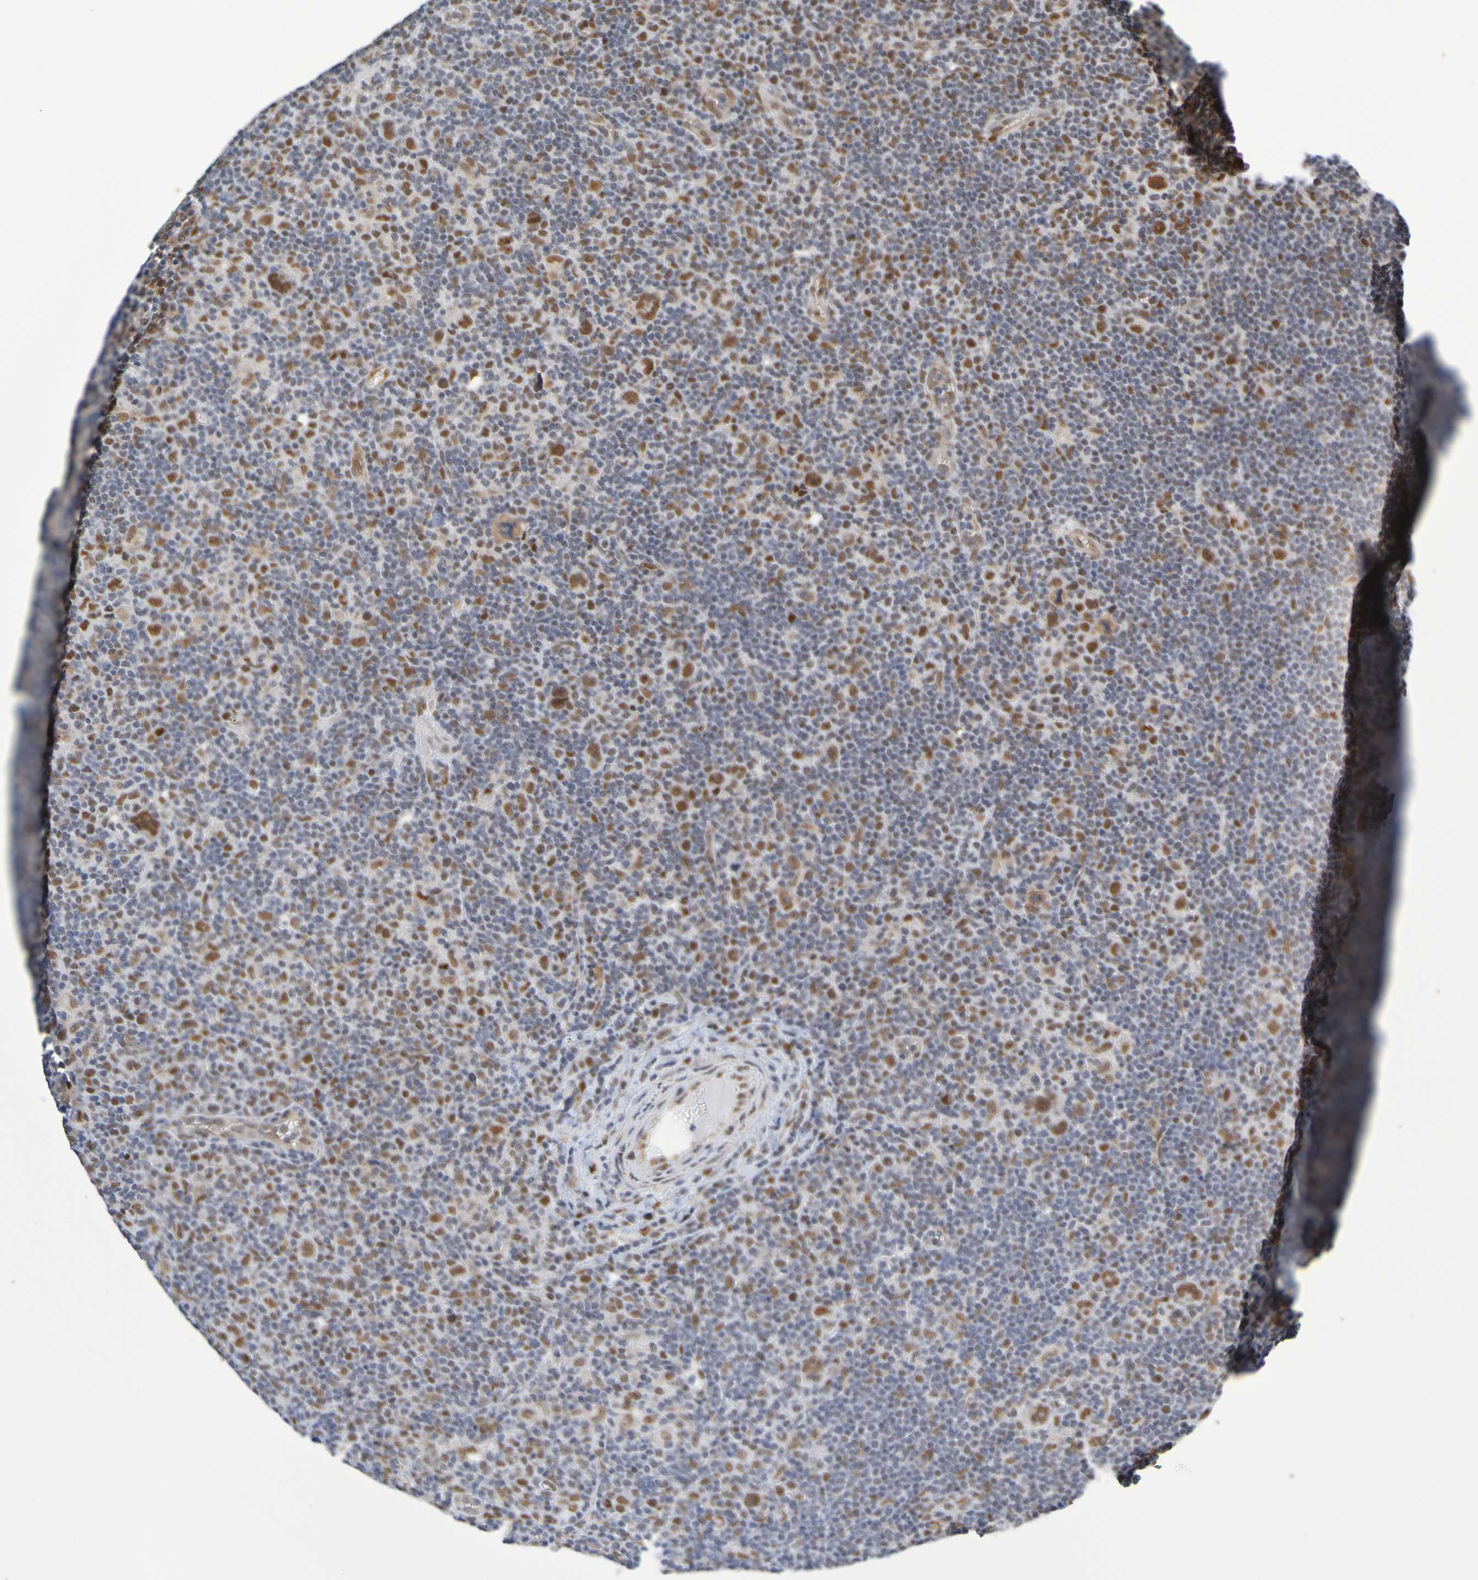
{"staining": {"intensity": "moderate", "quantity": ">75%", "location": "nuclear"}, "tissue": "lymphoma", "cell_type": "Tumor cells", "image_type": "cancer", "snomed": [{"axis": "morphology", "description": "Hodgkin's disease, NOS"}, {"axis": "topography", "description": "Lymph node"}], "caption": "Immunohistochemical staining of human lymphoma exhibits medium levels of moderate nuclear protein staining in approximately >75% of tumor cells.", "gene": "HDAC2", "patient": {"sex": "female", "age": 57}}